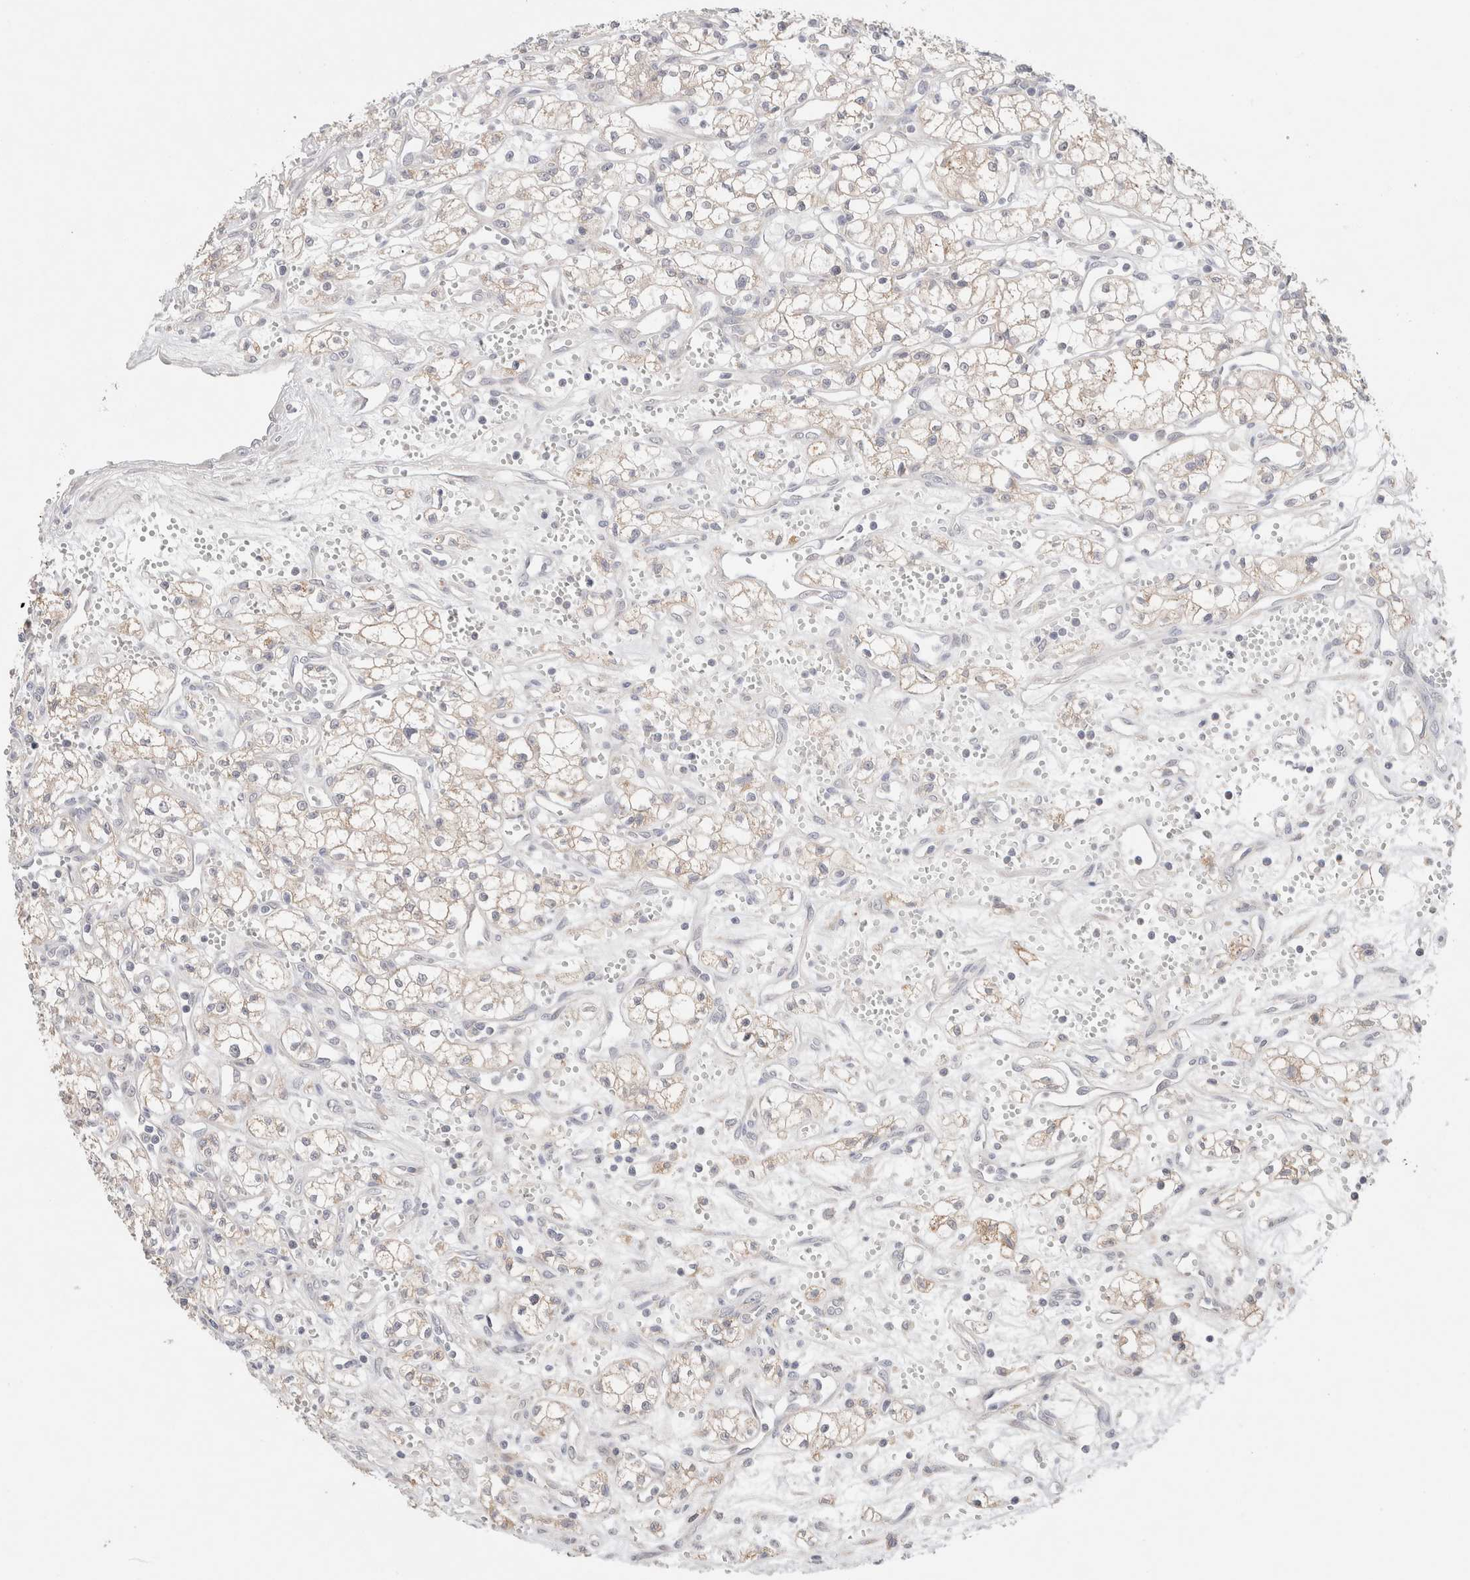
{"staining": {"intensity": "weak", "quantity": "<25%", "location": "cytoplasmic/membranous"}, "tissue": "renal cancer", "cell_type": "Tumor cells", "image_type": "cancer", "snomed": [{"axis": "morphology", "description": "Adenocarcinoma, NOS"}, {"axis": "topography", "description": "Kidney"}], "caption": "Immunohistochemistry (IHC) photomicrograph of renal adenocarcinoma stained for a protein (brown), which exhibits no expression in tumor cells.", "gene": "ERI3", "patient": {"sex": "male", "age": 59}}